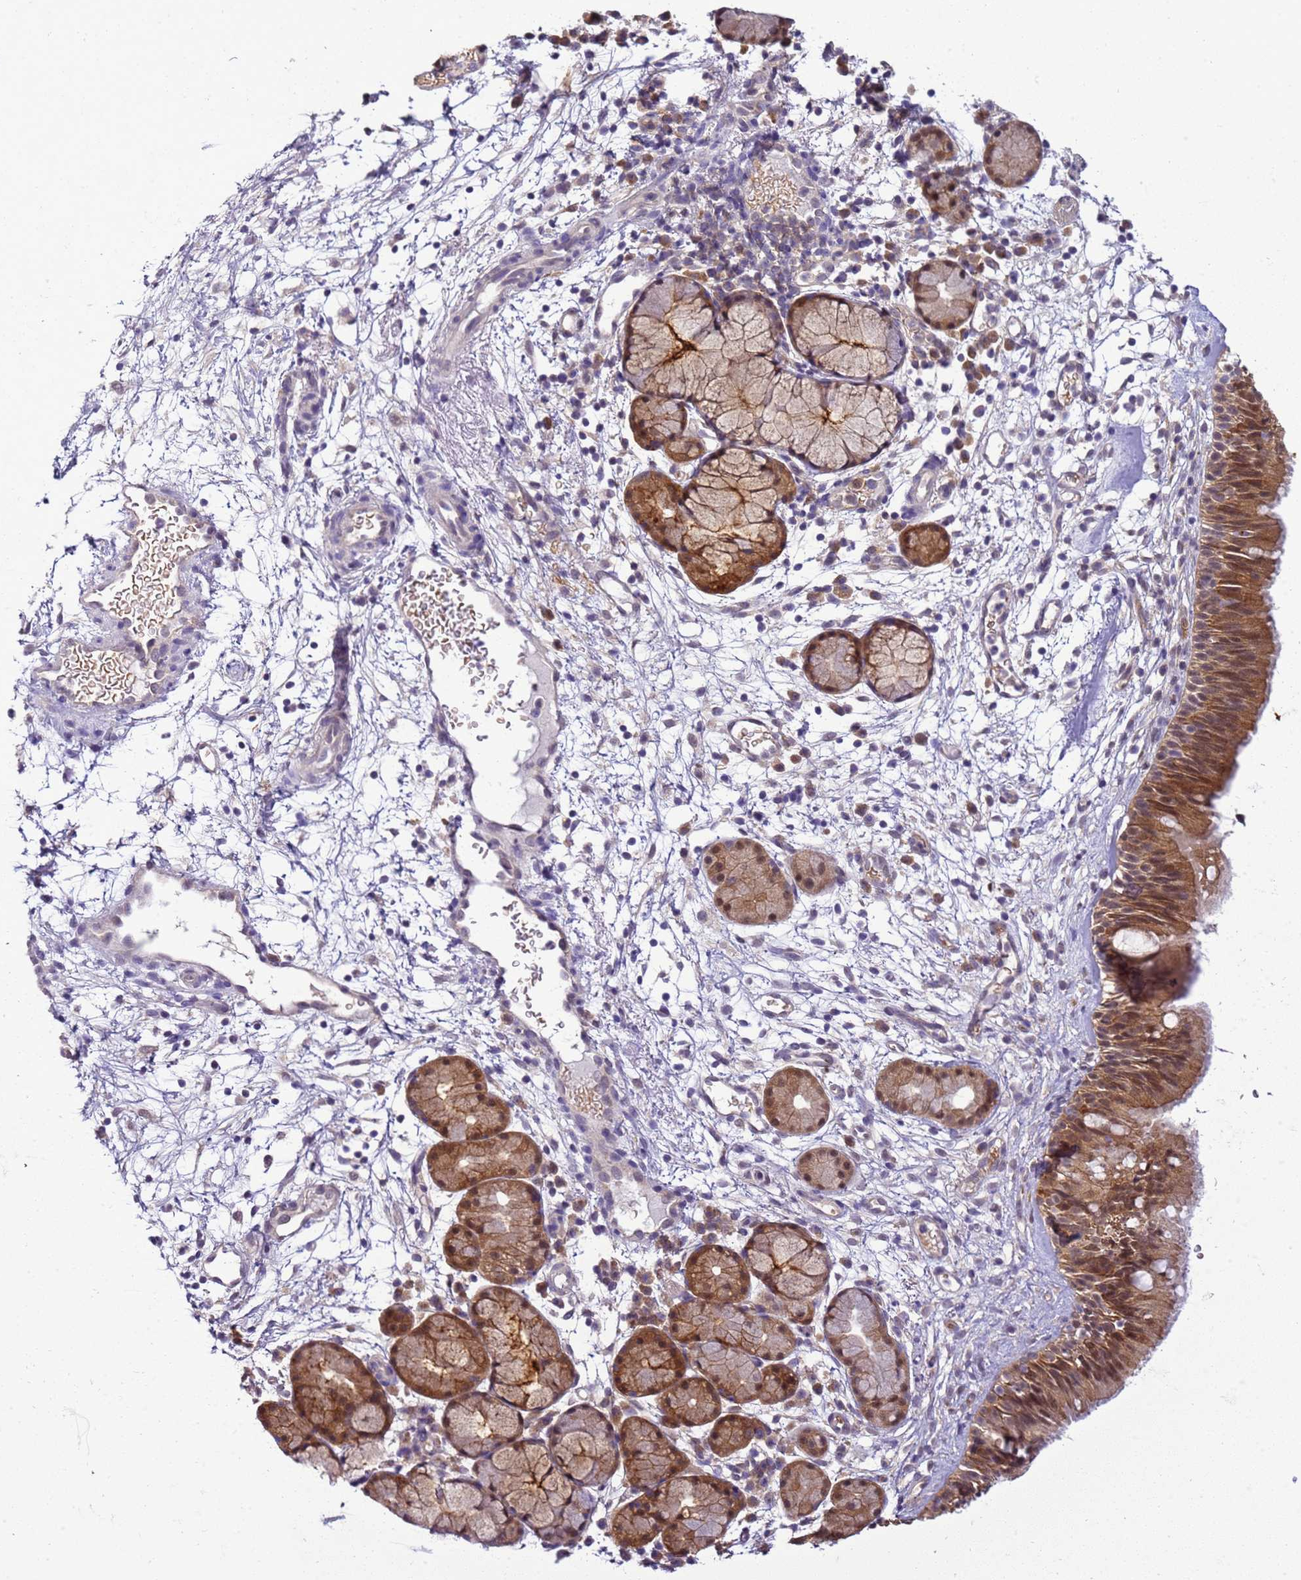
{"staining": {"intensity": "moderate", "quantity": ">75%", "location": "cytoplasmic/membranous,nuclear"}, "tissue": "nasopharynx", "cell_type": "Respiratory epithelial cells", "image_type": "normal", "snomed": [{"axis": "morphology", "description": "Normal tissue, NOS"}, {"axis": "topography", "description": "Nasopharynx"}], "caption": "High-power microscopy captured an IHC micrograph of normal nasopharynx, revealing moderate cytoplasmic/membranous,nuclear expression in about >75% of respiratory epithelial cells. (DAB IHC with brightfield microscopy, high magnification).", "gene": "DDI2", "patient": {"sex": "female", "age": 81}}